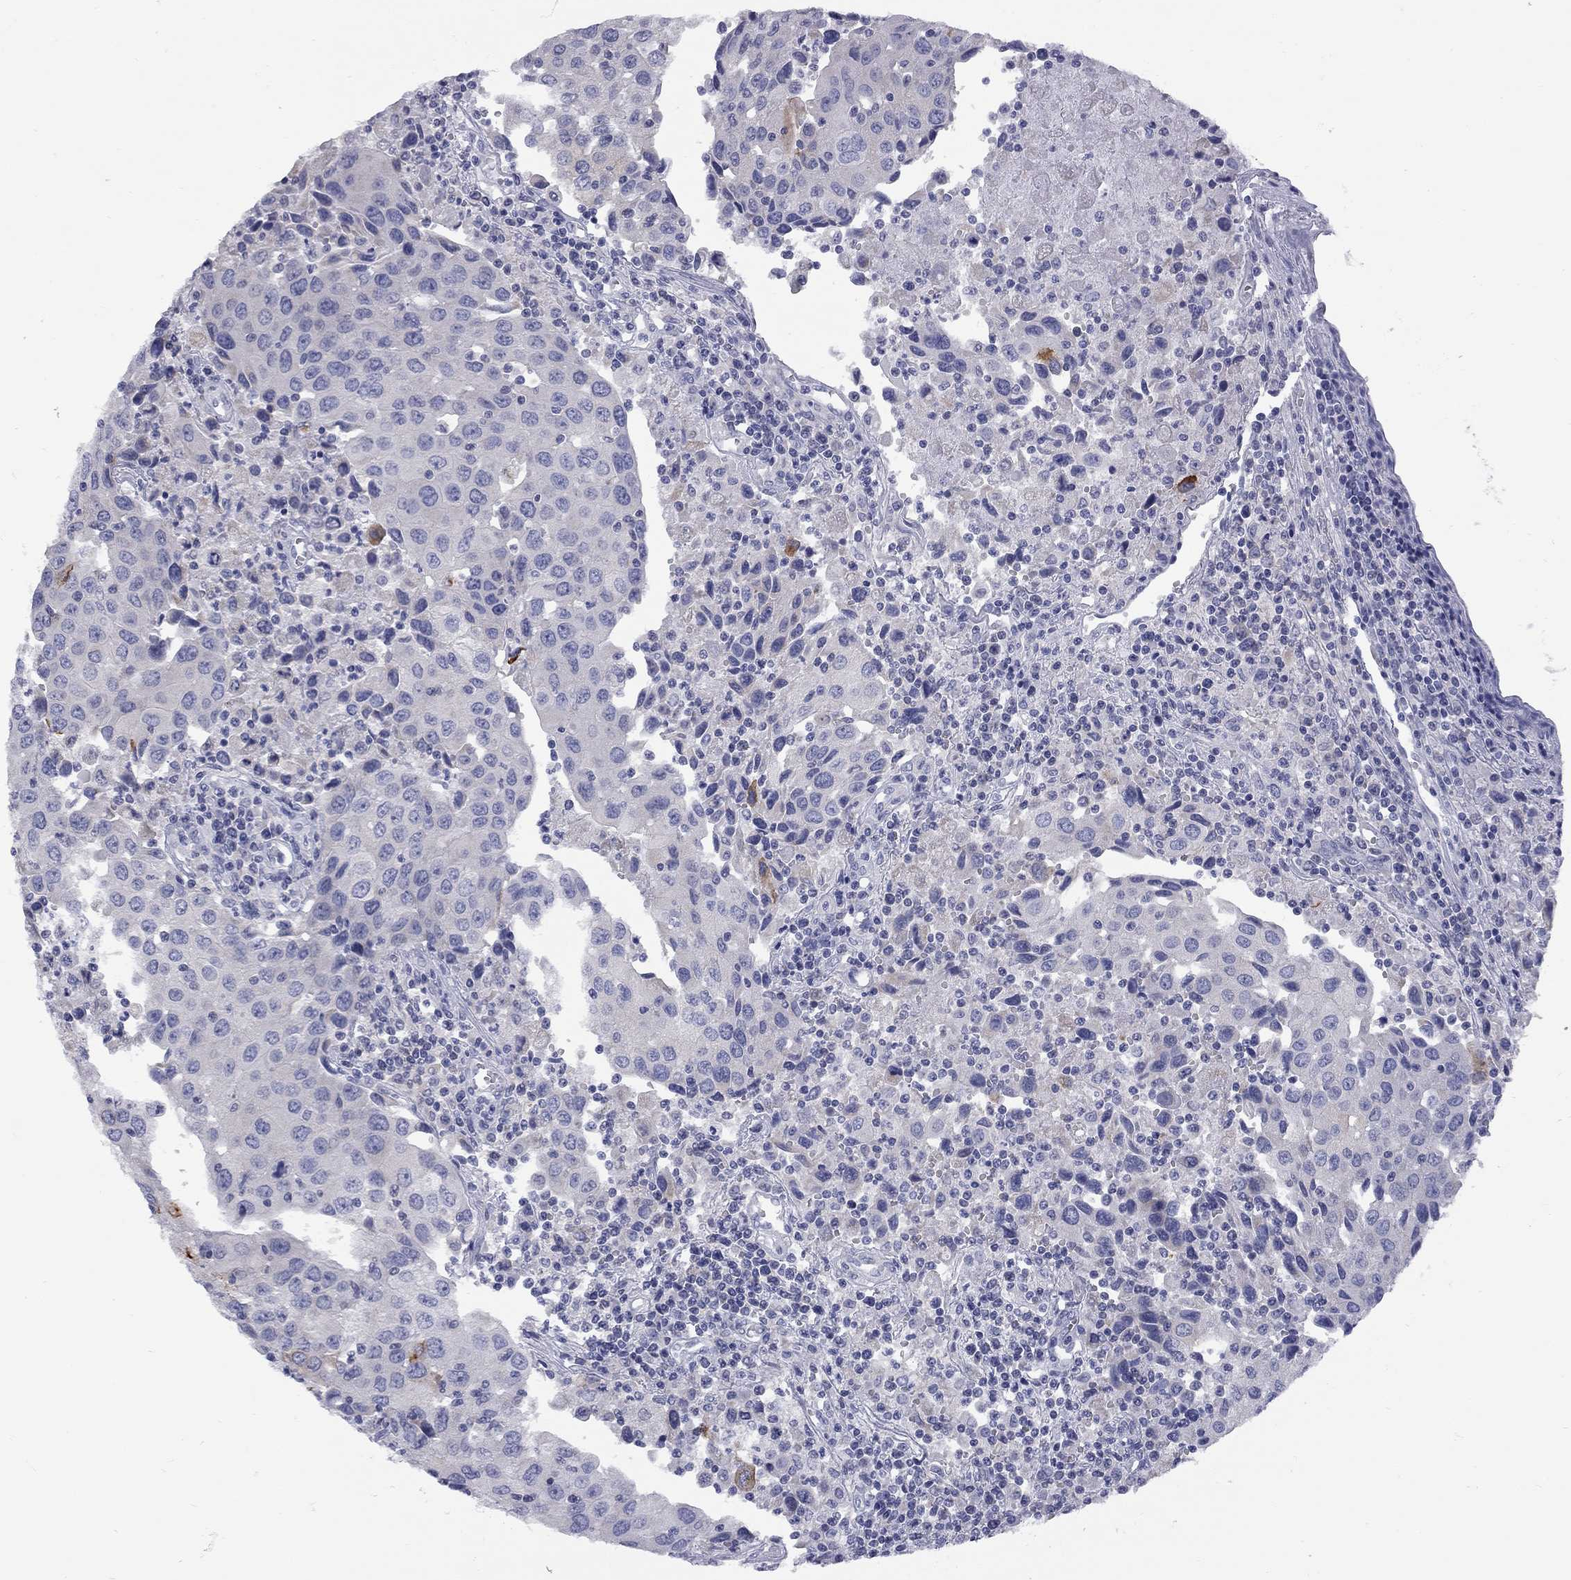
{"staining": {"intensity": "moderate", "quantity": "<25%", "location": "cytoplasmic/membranous"}, "tissue": "urothelial cancer", "cell_type": "Tumor cells", "image_type": "cancer", "snomed": [{"axis": "morphology", "description": "Urothelial carcinoma, High grade"}, {"axis": "topography", "description": "Urinary bladder"}], "caption": "Urothelial carcinoma (high-grade) stained with a protein marker shows moderate staining in tumor cells.", "gene": "ABCB4", "patient": {"sex": "female", "age": 85}}